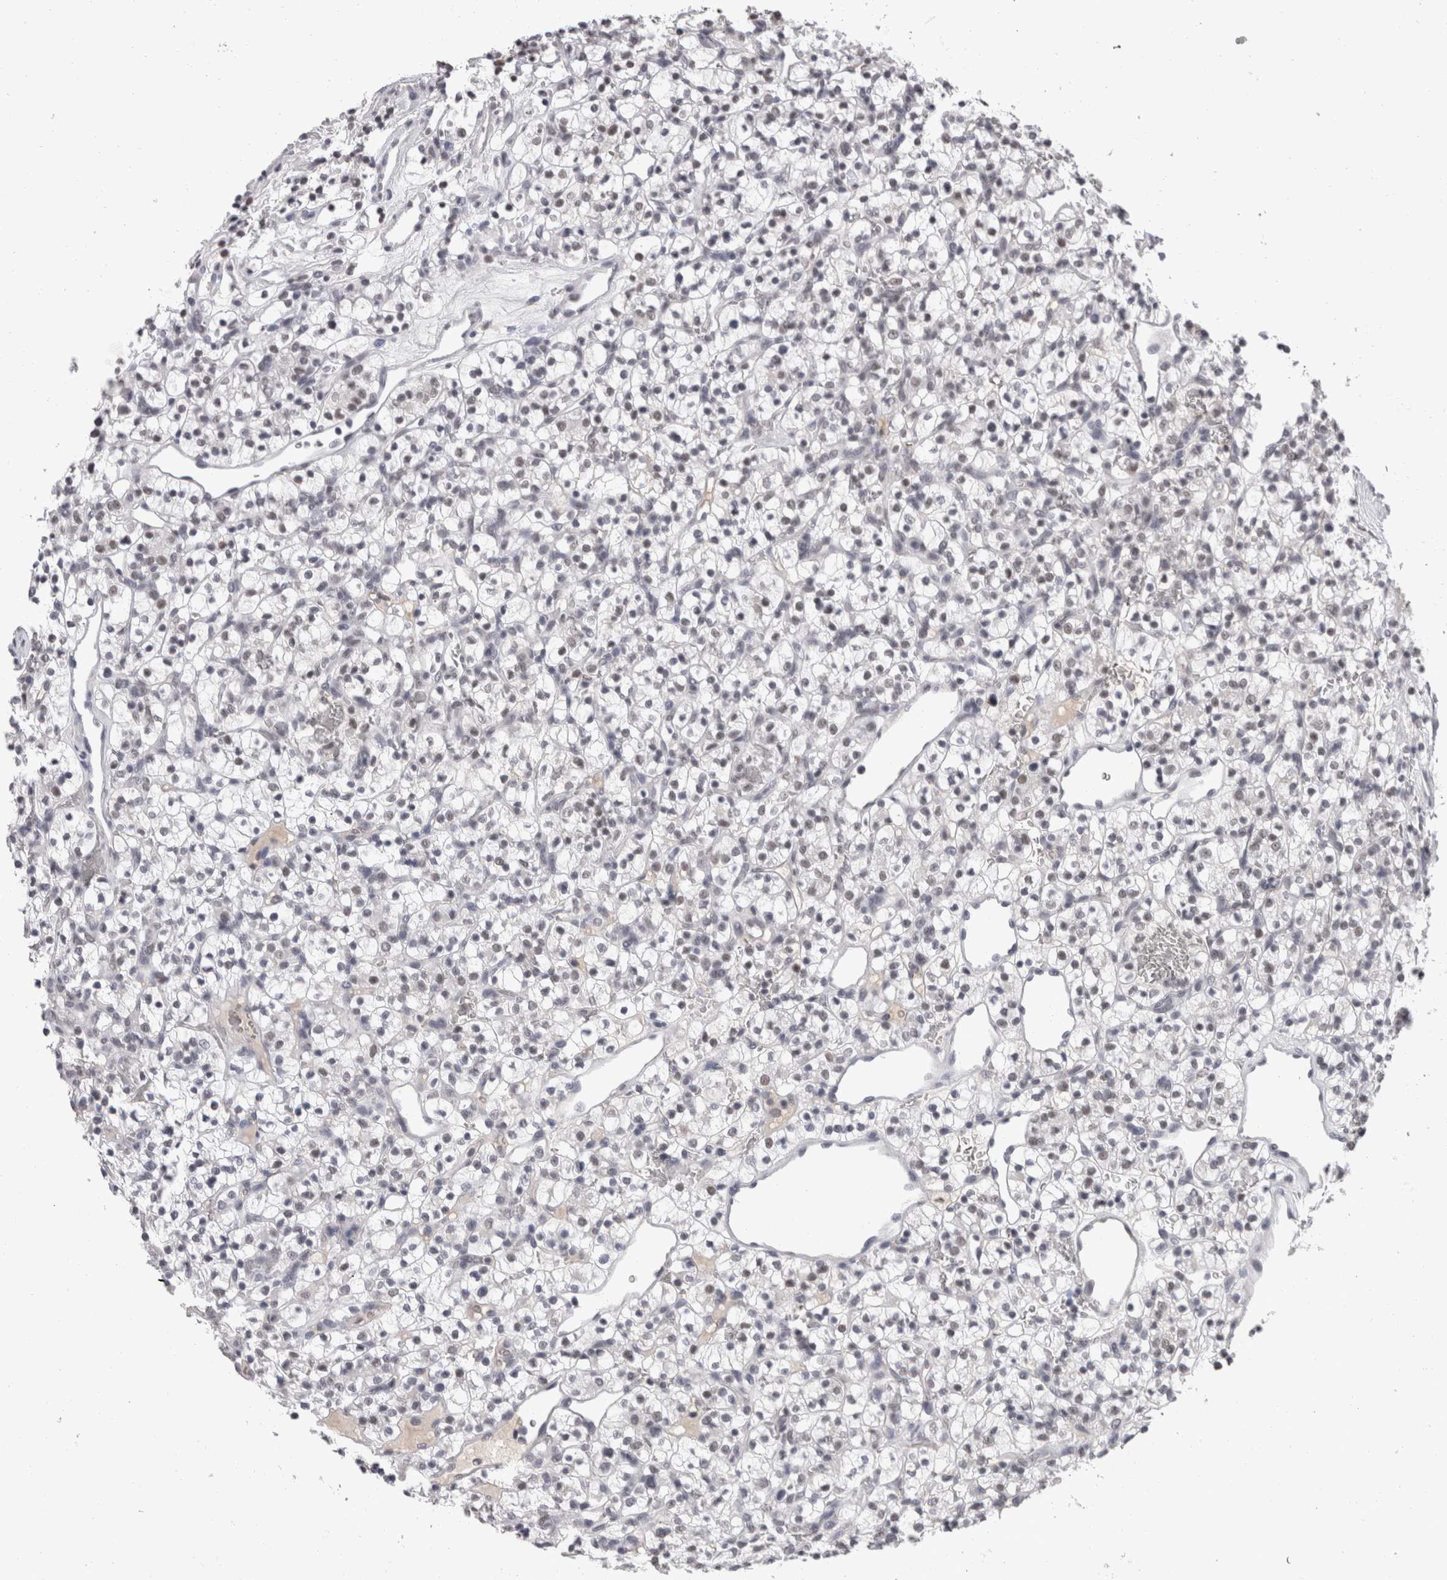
{"staining": {"intensity": "moderate", "quantity": "25%-75%", "location": "nuclear"}, "tissue": "renal cancer", "cell_type": "Tumor cells", "image_type": "cancer", "snomed": [{"axis": "morphology", "description": "Adenocarcinoma, NOS"}, {"axis": "topography", "description": "Kidney"}], "caption": "Protein staining of renal cancer tissue exhibits moderate nuclear positivity in approximately 25%-75% of tumor cells. The protein of interest is stained brown, and the nuclei are stained in blue (DAB IHC with brightfield microscopy, high magnification).", "gene": "DDX17", "patient": {"sex": "female", "age": 57}}